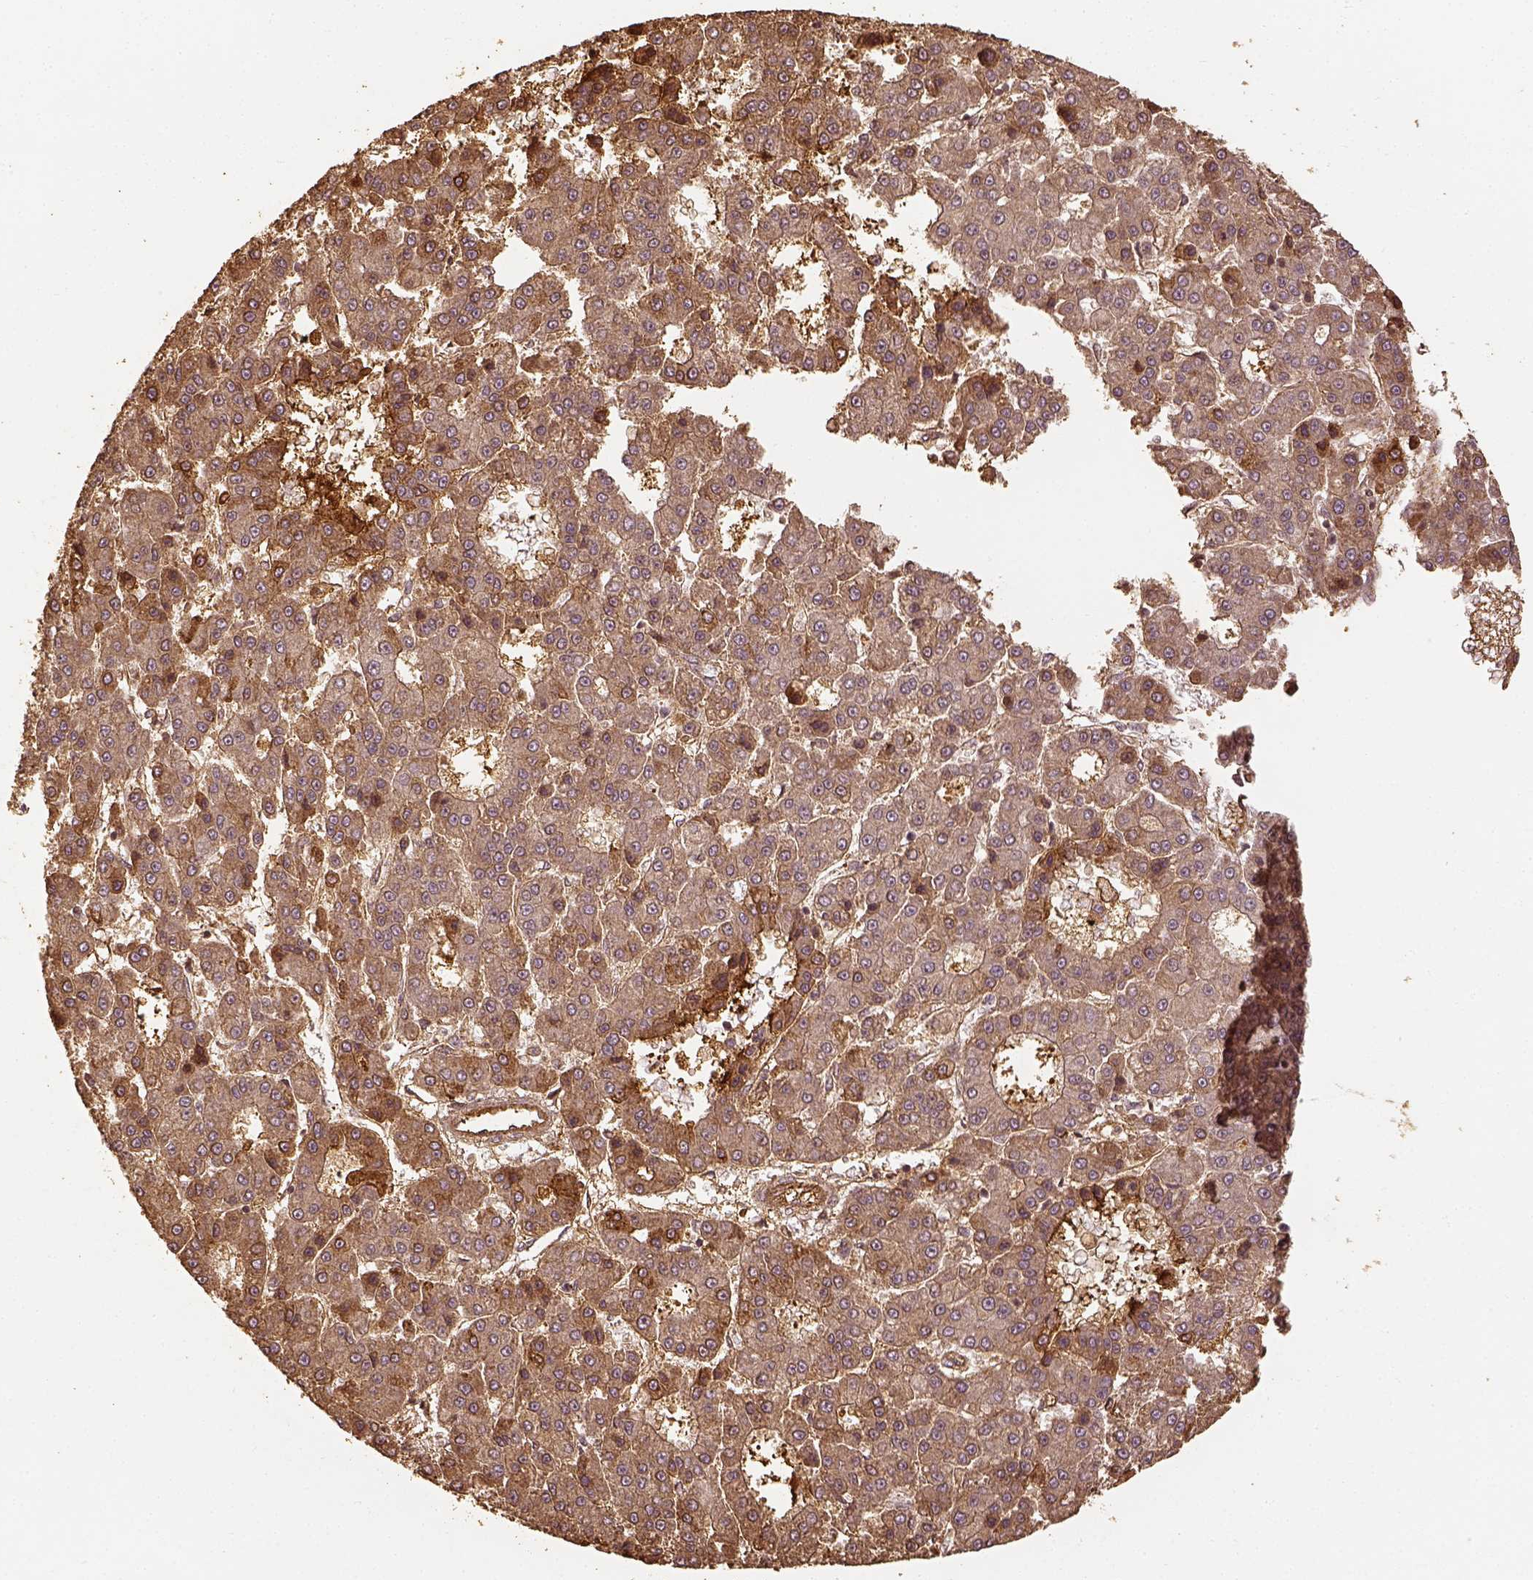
{"staining": {"intensity": "moderate", "quantity": "25%-75%", "location": "cytoplasmic/membranous"}, "tissue": "liver cancer", "cell_type": "Tumor cells", "image_type": "cancer", "snomed": [{"axis": "morphology", "description": "Carcinoma, Hepatocellular, NOS"}, {"axis": "topography", "description": "Liver"}], "caption": "Immunohistochemical staining of hepatocellular carcinoma (liver) displays medium levels of moderate cytoplasmic/membranous expression in approximately 25%-75% of tumor cells.", "gene": "VEGFA", "patient": {"sex": "male", "age": 70}}